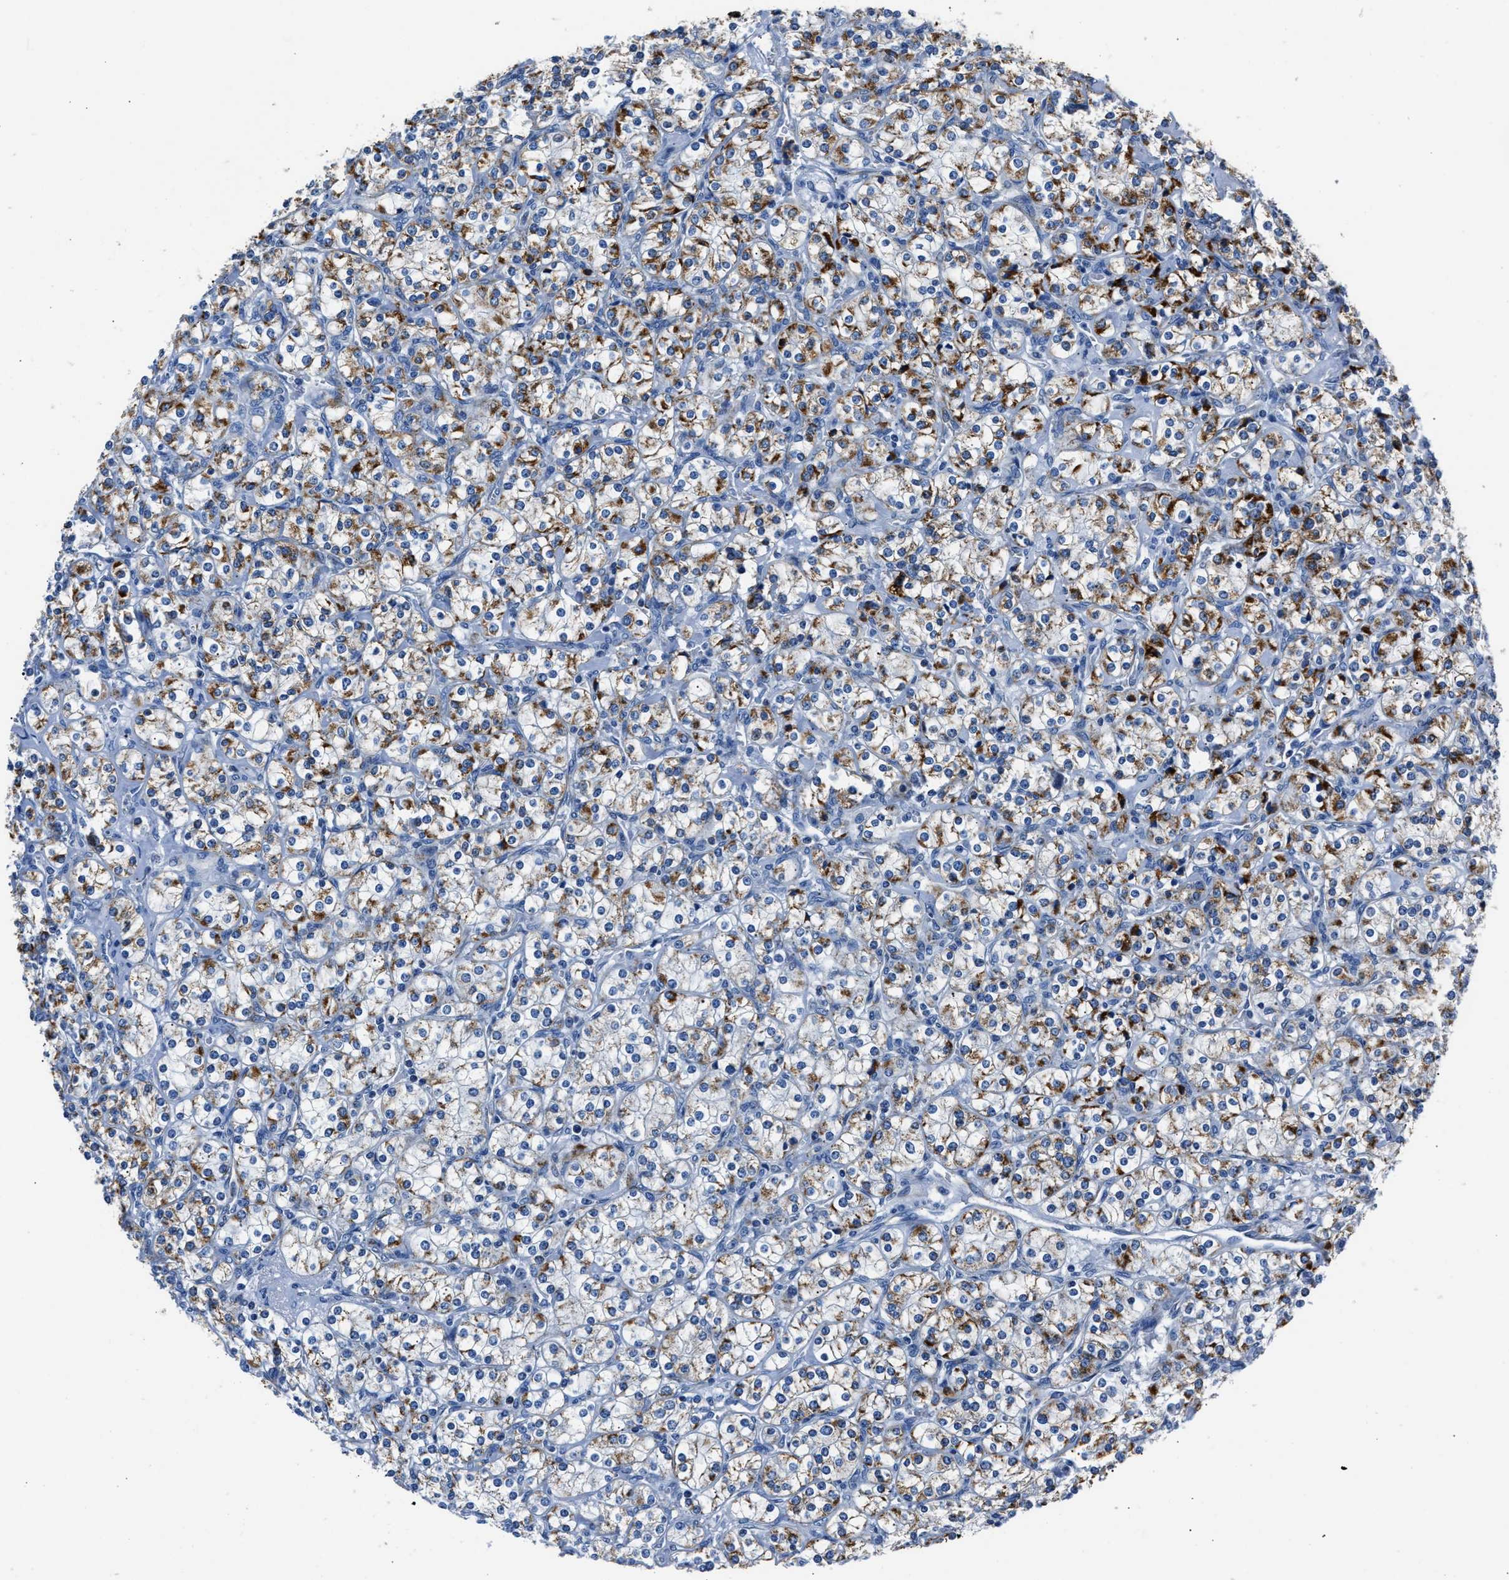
{"staining": {"intensity": "strong", "quantity": "25%-75%", "location": "cytoplasmic/membranous"}, "tissue": "renal cancer", "cell_type": "Tumor cells", "image_type": "cancer", "snomed": [{"axis": "morphology", "description": "Adenocarcinoma, NOS"}, {"axis": "topography", "description": "Kidney"}], "caption": "Immunohistochemical staining of renal cancer displays strong cytoplasmic/membranous protein positivity in approximately 25%-75% of tumor cells.", "gene": "AMACR", "patient": {"sex": "male", "age": 77}}